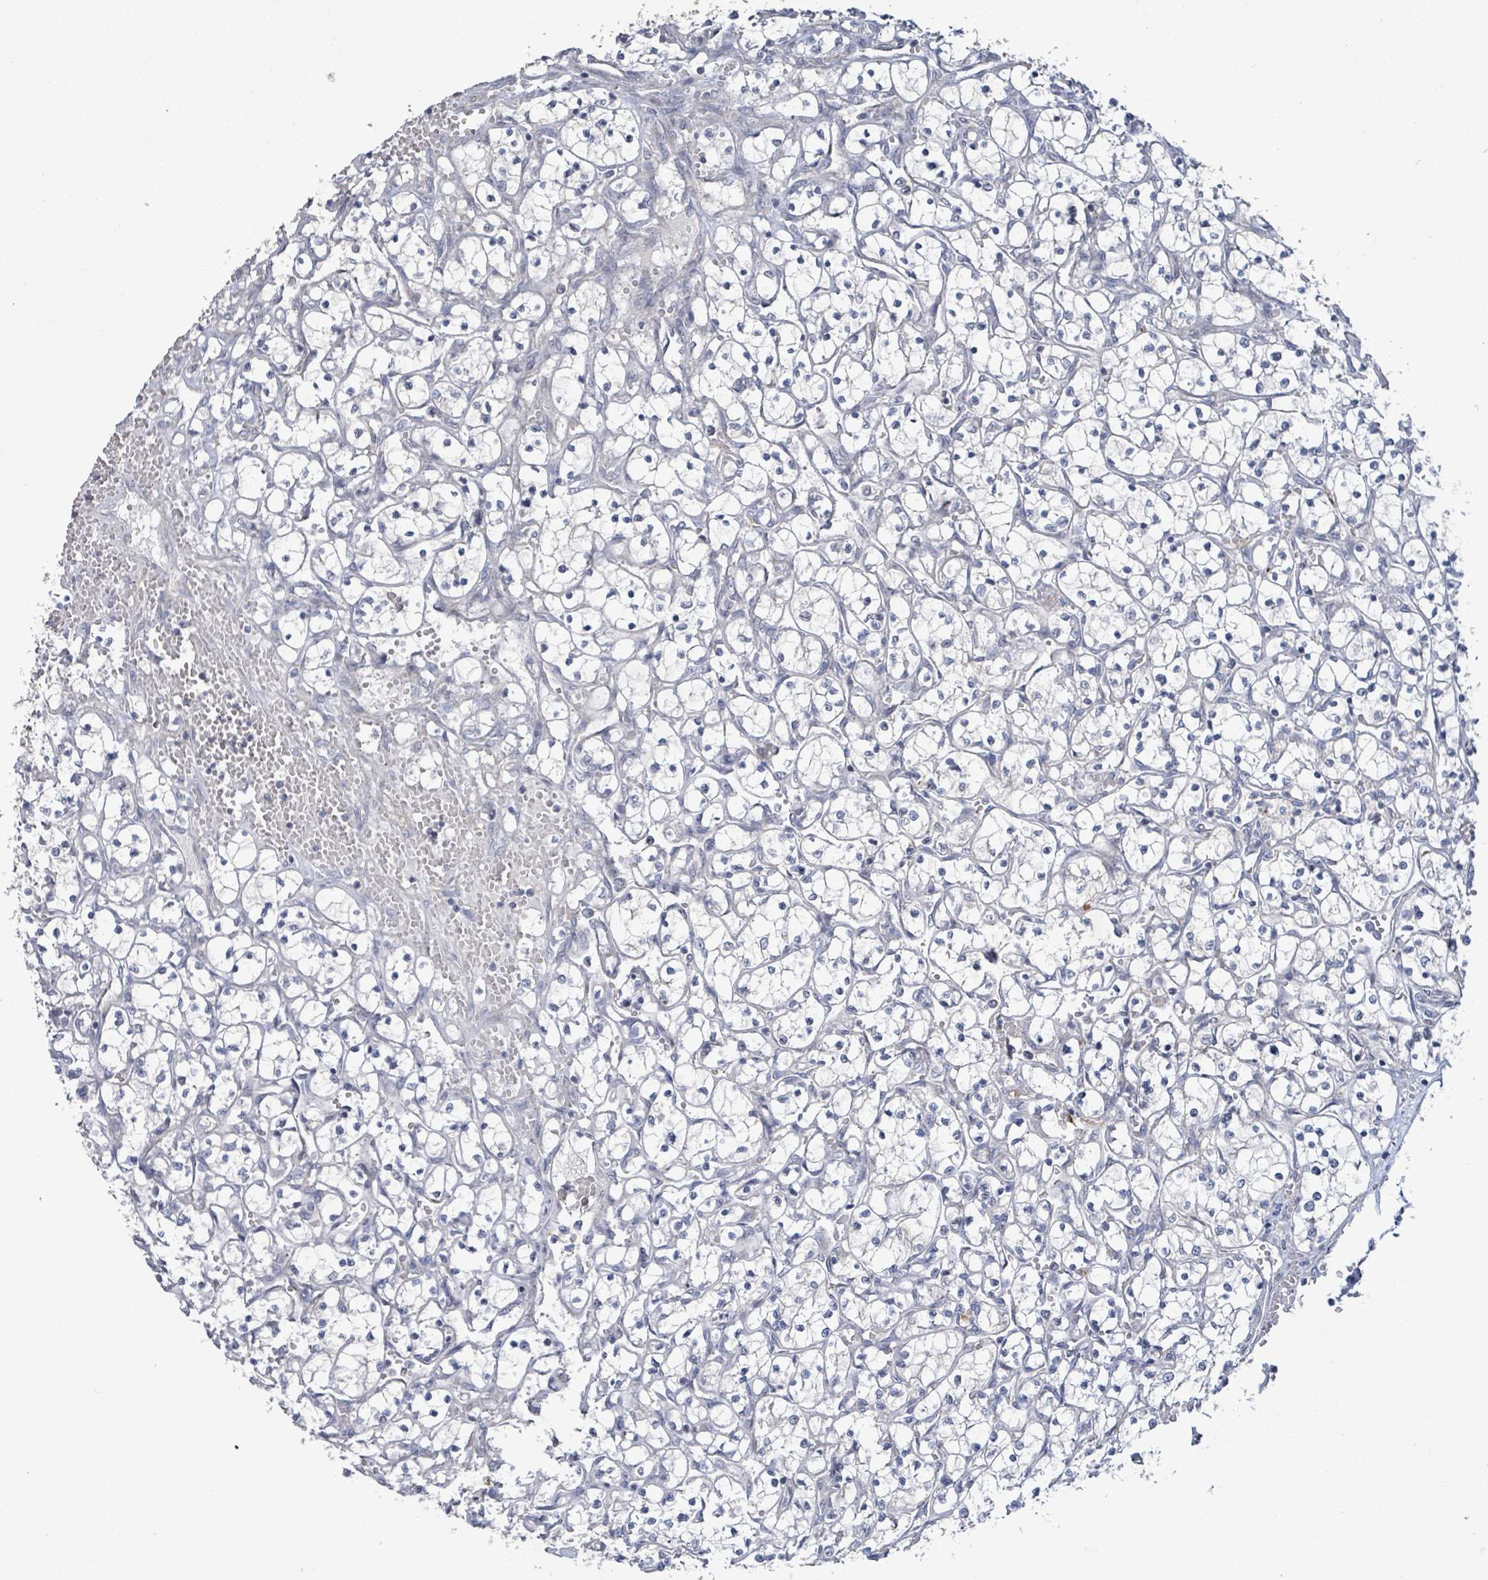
{"staining": {"intensity": "negative", "quantity": "none", "location": "none"}, "tissue": "renal cancer", "cell_type": "Tumor cells", "image_type": "cancer", "snomed": [{"axis": "morphology", "description": "Adenocarcinoma, NOS"}, {"axis": "topography", "description": "Kidney"}], "caption": "The micrograph displays no staining of tumor cells in renal cancer.", "gene": "LILRA4", "patient": {"sex": "female", "age": 69}}